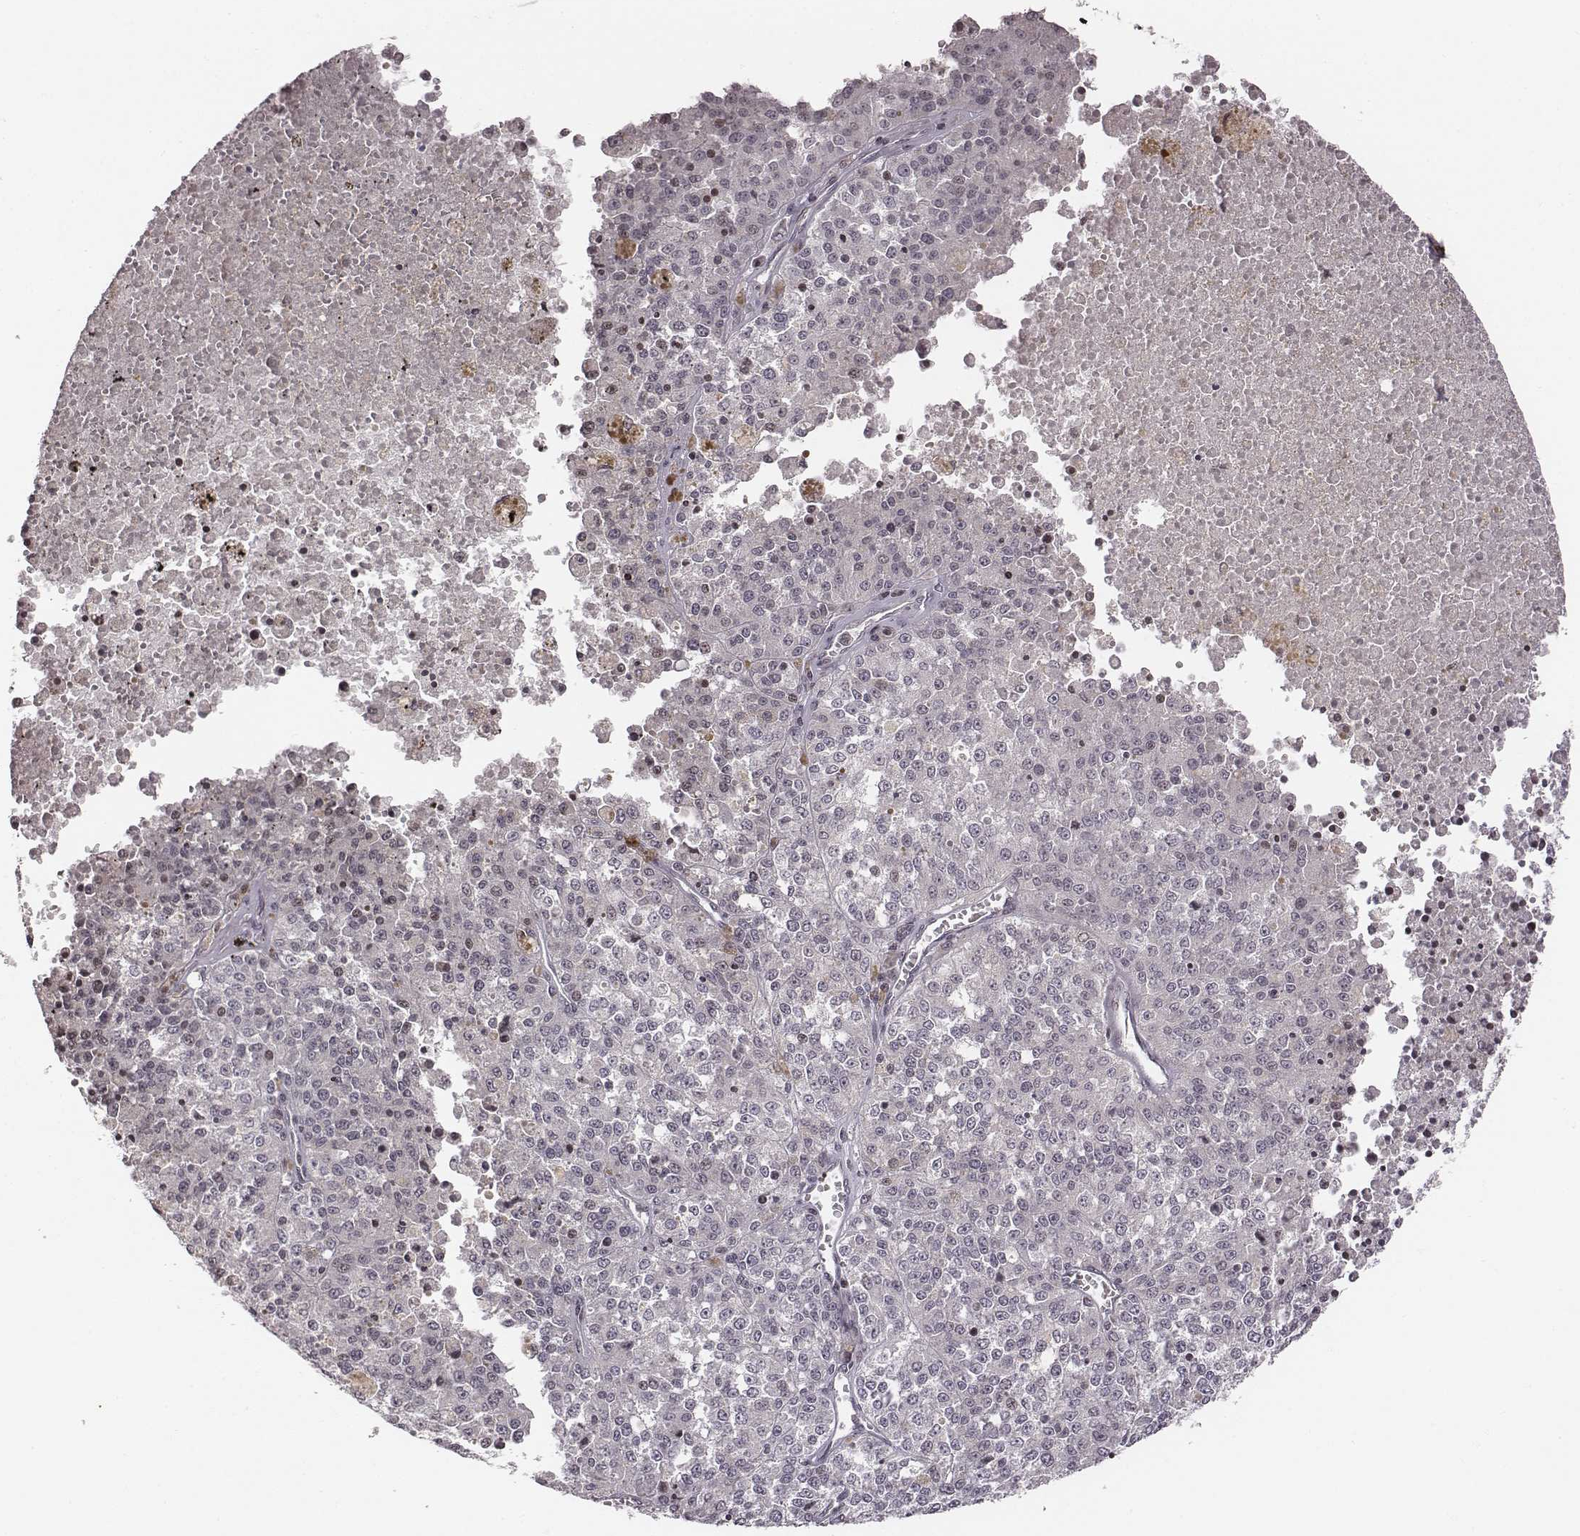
{"staining": {"intensity": "negative", "quantity": "none", "location": "none"}, "tissue": "melanoma", "cell_type": "Tumor cells", "image_type": "cancer", "snomed": [{"axis": "morphology", "description": "Malignant melanoma, Metastatic site"}, {"axis": "topography", "description": "Lymph node"}], "caption": "Immunohistochemical staining of malignant melanoma (metastatic site) reveals no significant expression in tumor cells.", "gene": "GRM4", "patient": {"sex": "female", "age": 64}}